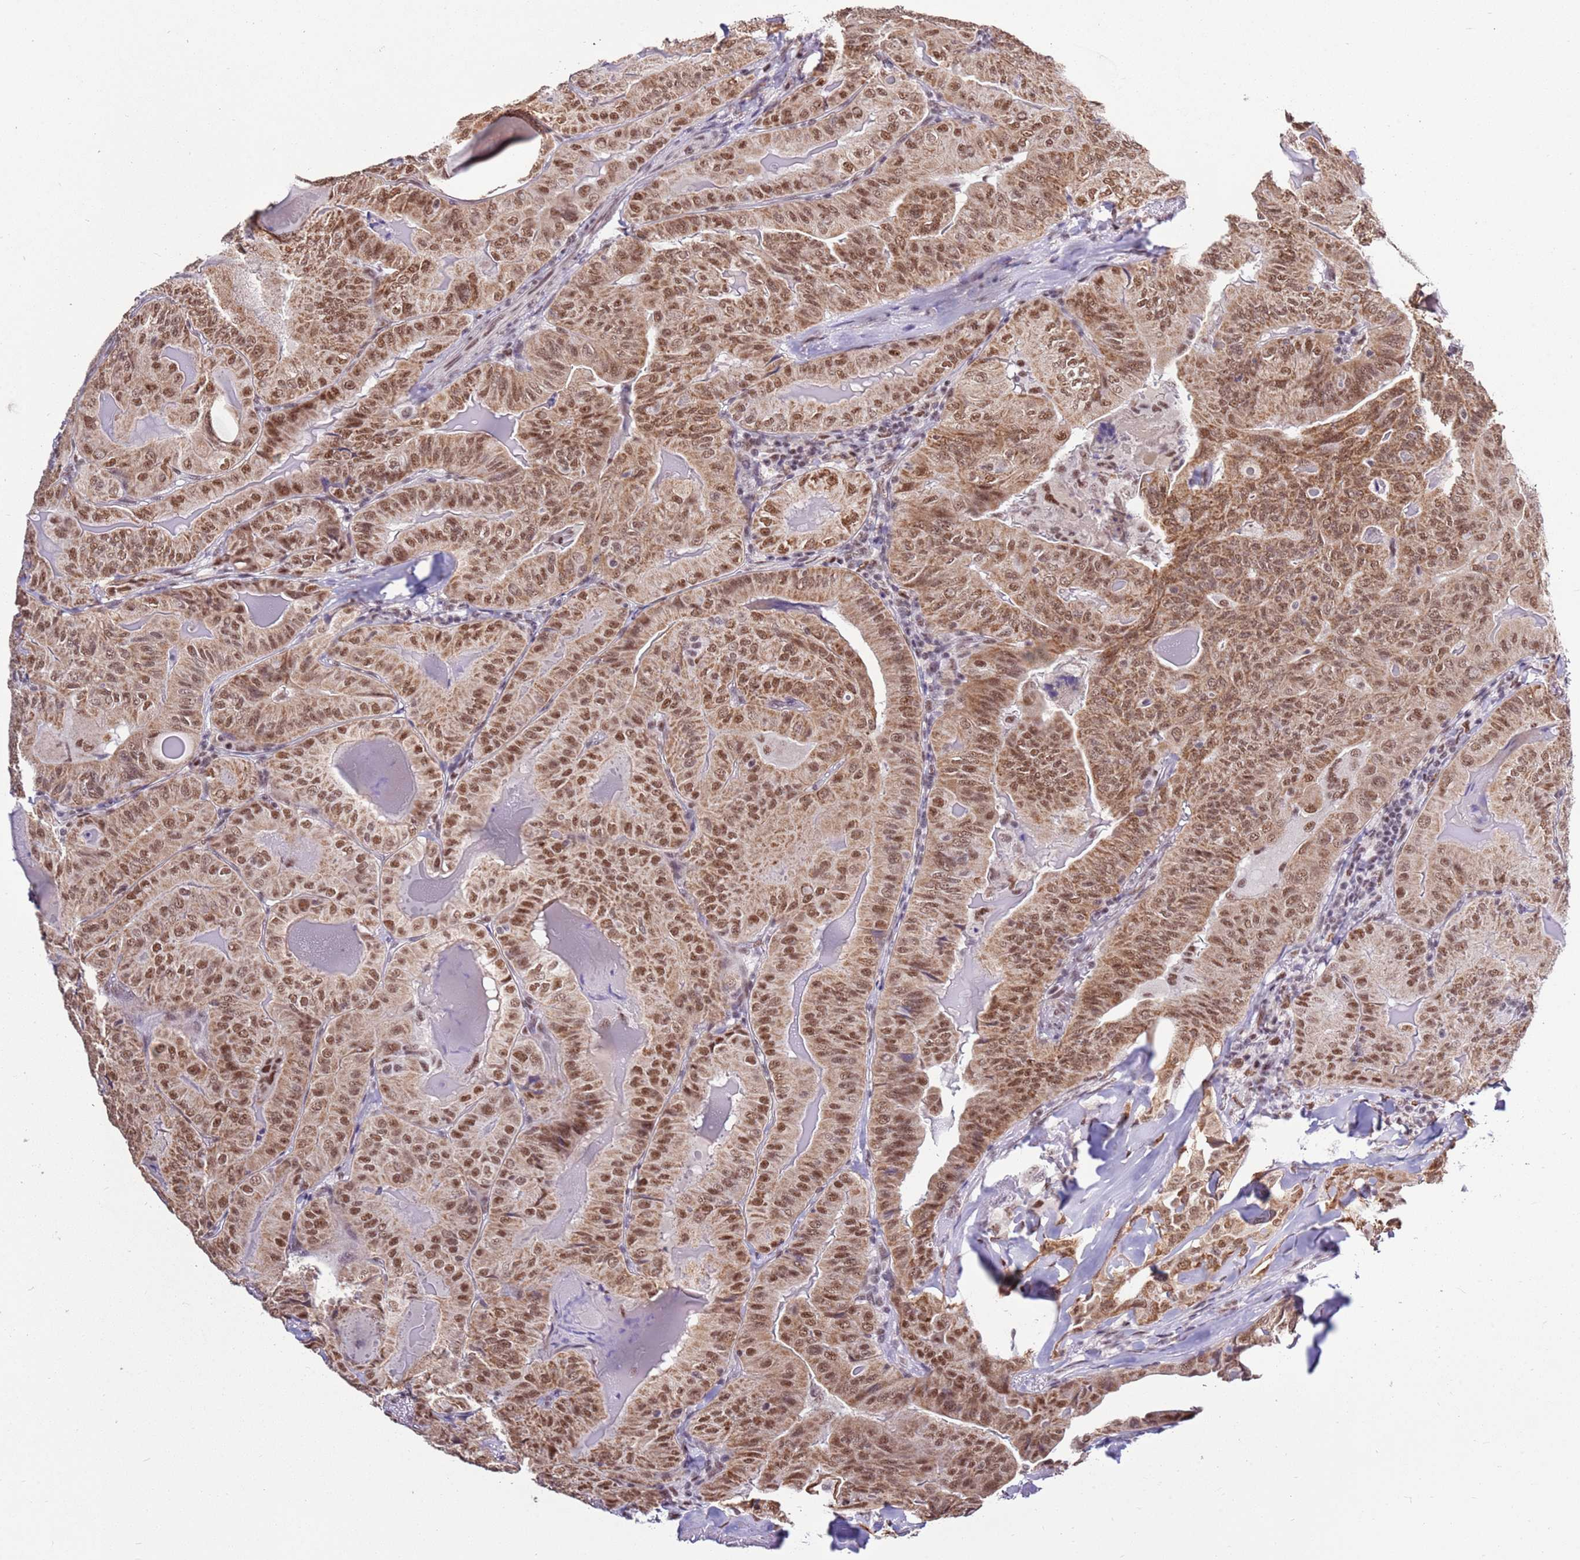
{"staining": {"intensity": "moderate", "quantity": ">75%", "location": "cytoplasmic/membranous,nuclear"}, "tissue": "thyroid cancer", "cell_type": "Tumor cells", "image_type": "cancer", "snomed": [{"axis": "morphology", "description": "Papillary adenocarcinoma, NOS"}, {"axis": "topography", "description": "Thyroid gland"}], "caption": "A medium amount of moderate cytoplasmic/membranous and nuclear positivity is seen in about >75% of tumor cells in thyroid papillary adenocarcinoma tissue.", "gene": "AKAP8L", "patient": {"sex": "female", "age": 68}}